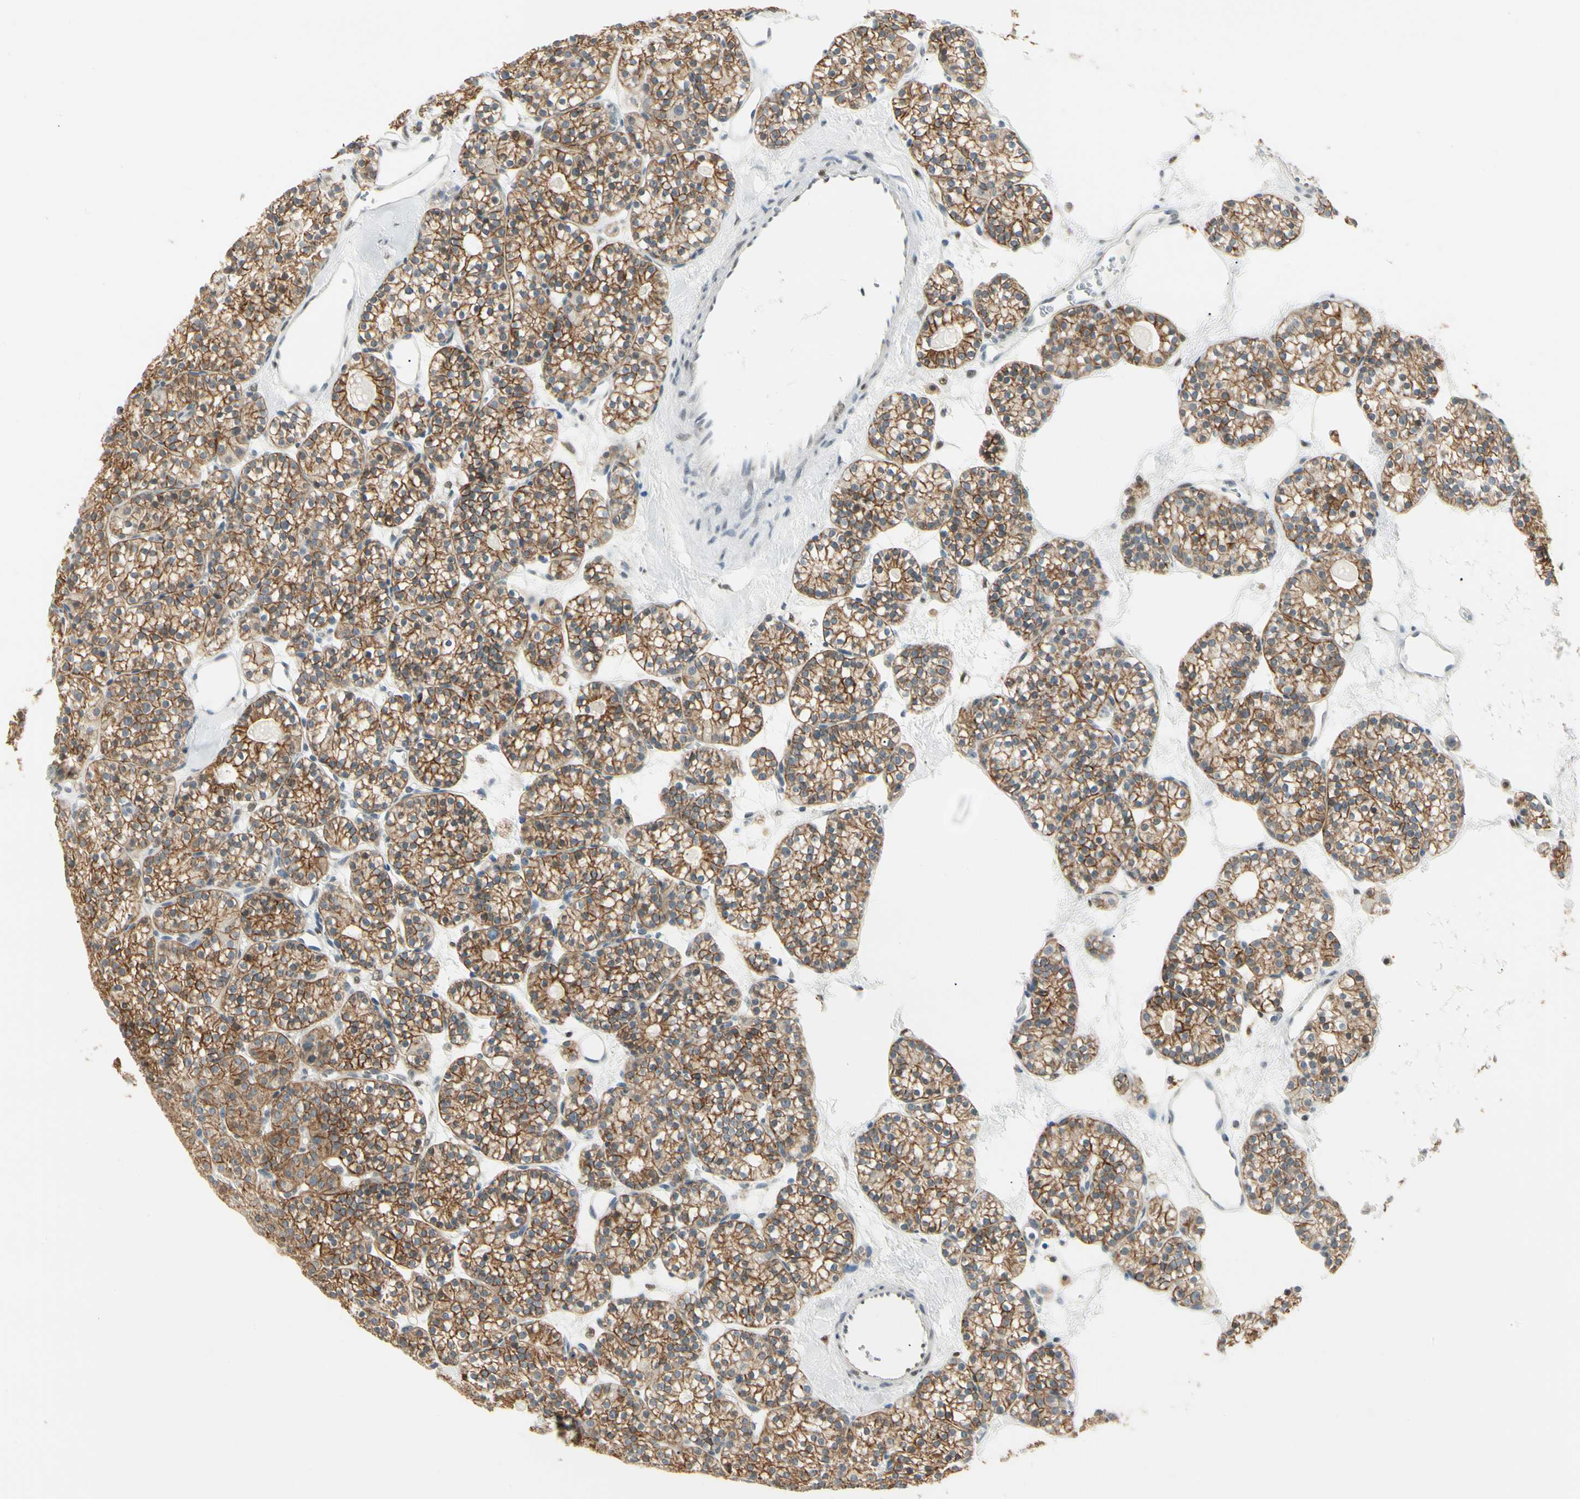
{"staining": {"intensity": "moderate", "quantity": ">75%", "location": "cytoplasmic/membranous"}, "tissue": "parathyroid gland", "cell_type": "Glandular cells", "image_type": "normal", "snomed": [{"axis": "morphology", "description": "Normal tissue, NOS"}, {"axis": "topography", "description": "Parathyroid gland"}], "caption": "Immunohistochemistry (IHC) histopathology image of normal parathyroid gland stained for a protein (brown), which exhibits medium levels of moderate cytoplasmic/membranous expression in approximately >75% of glandular cells.", "gene": "ATXN1", "patient": {"sex": "female", "age": 64}}